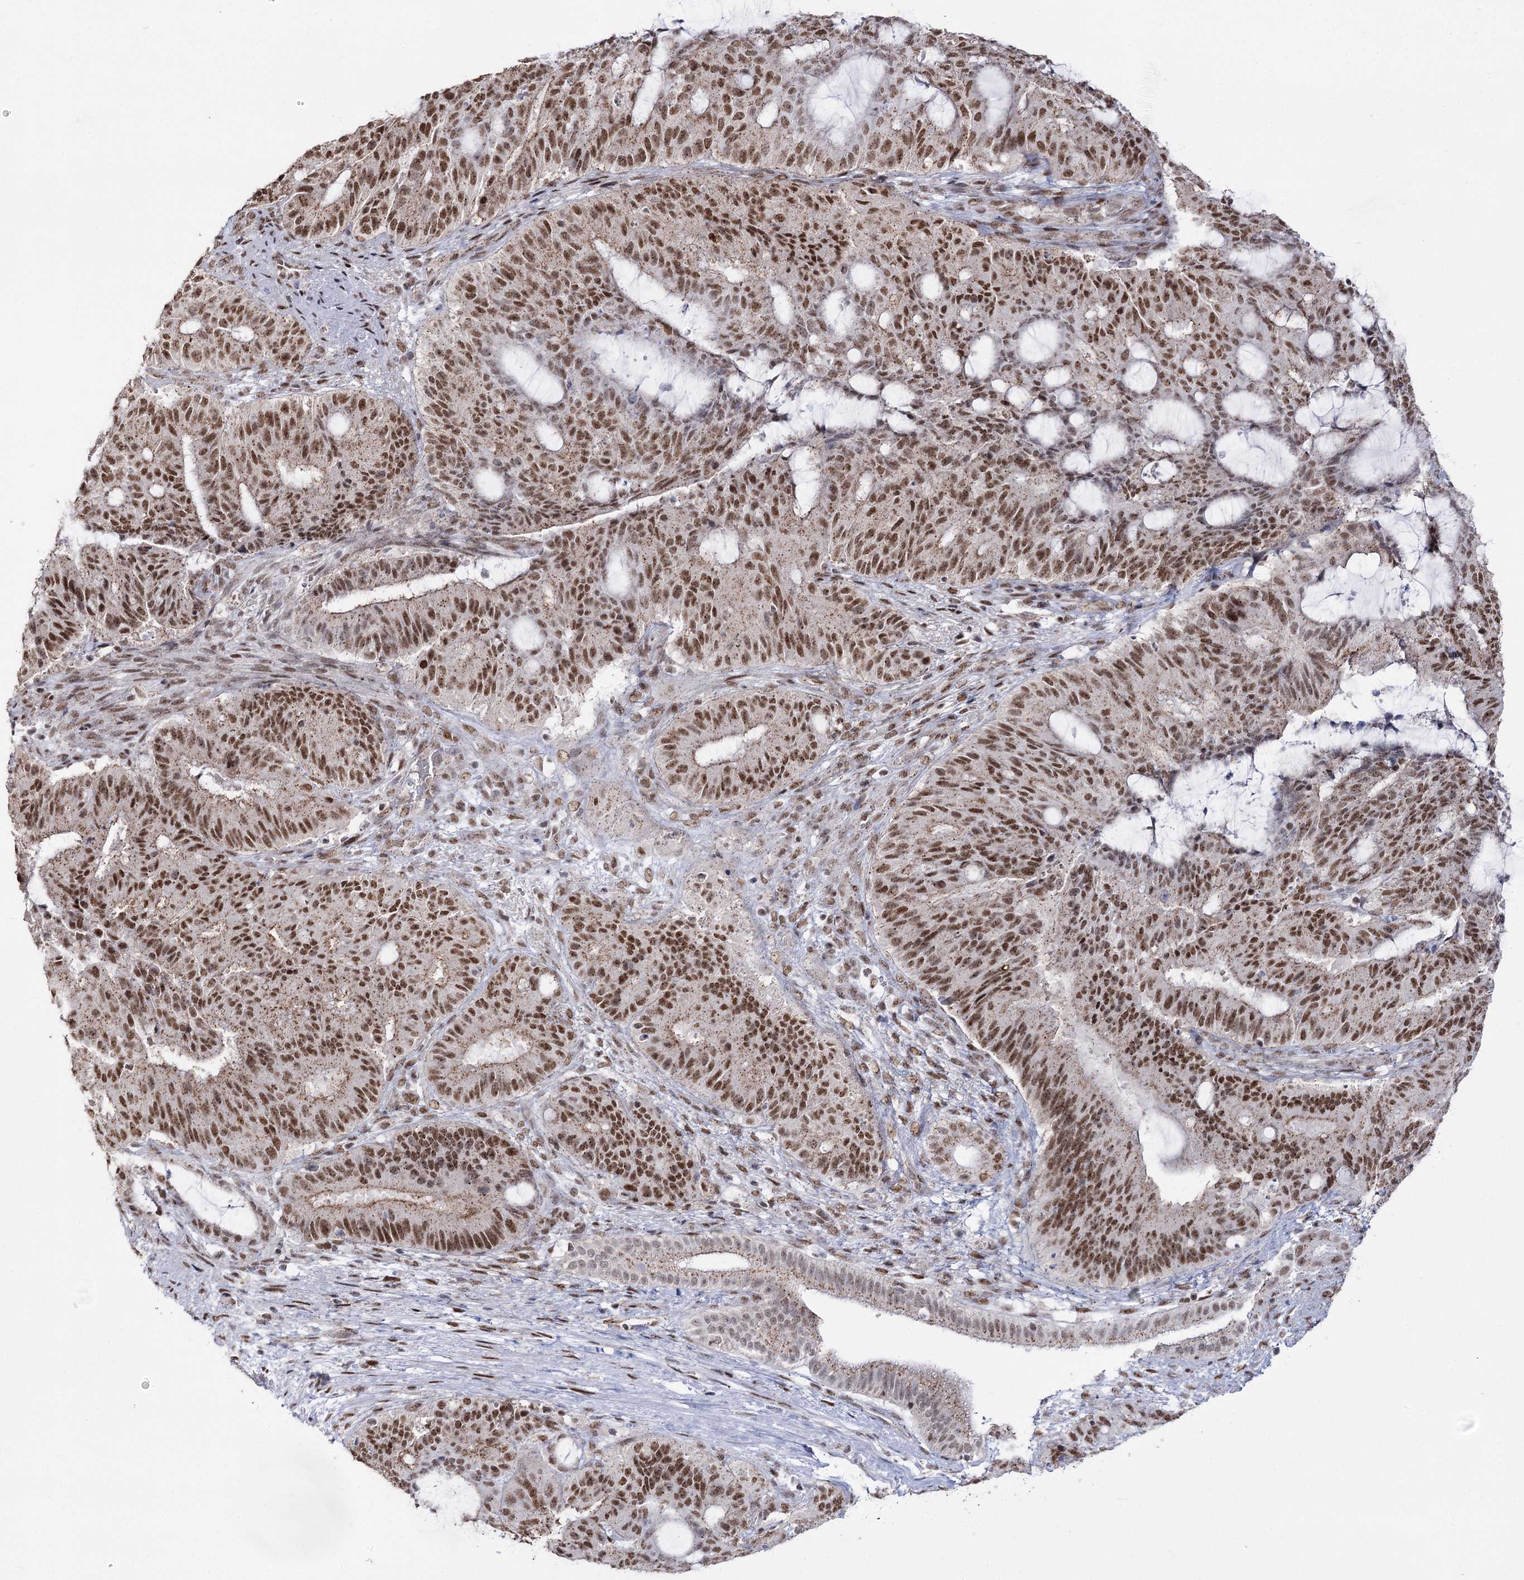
{"staining": {"intensity": "moderate", "quantity": ">75%", "location": "cytoplasmic/membranous,nuclear"}, "tissue": "liver cancer", "cell_type": "Tumor cells", "image_type": "cancer", "snomed": [{"axis": "morphology", "description": "Normal tissue, NOS"}, {"axis": "morphology", "description": "Cholangiocarcinoma"}, {"axis": "topography", "description": "Liver"}, {"axis": "topography", "description": "Peripheral nerve tissue"}], "caption": "Liver cancer tissue demonstrates moderate cytoplasmic/membranous and nuclear staining in about >75% of tumor cells, visualized by immunohistochemistry.", "gene": "VGLL4", "patient": {"sex": "female", "age": 73}}